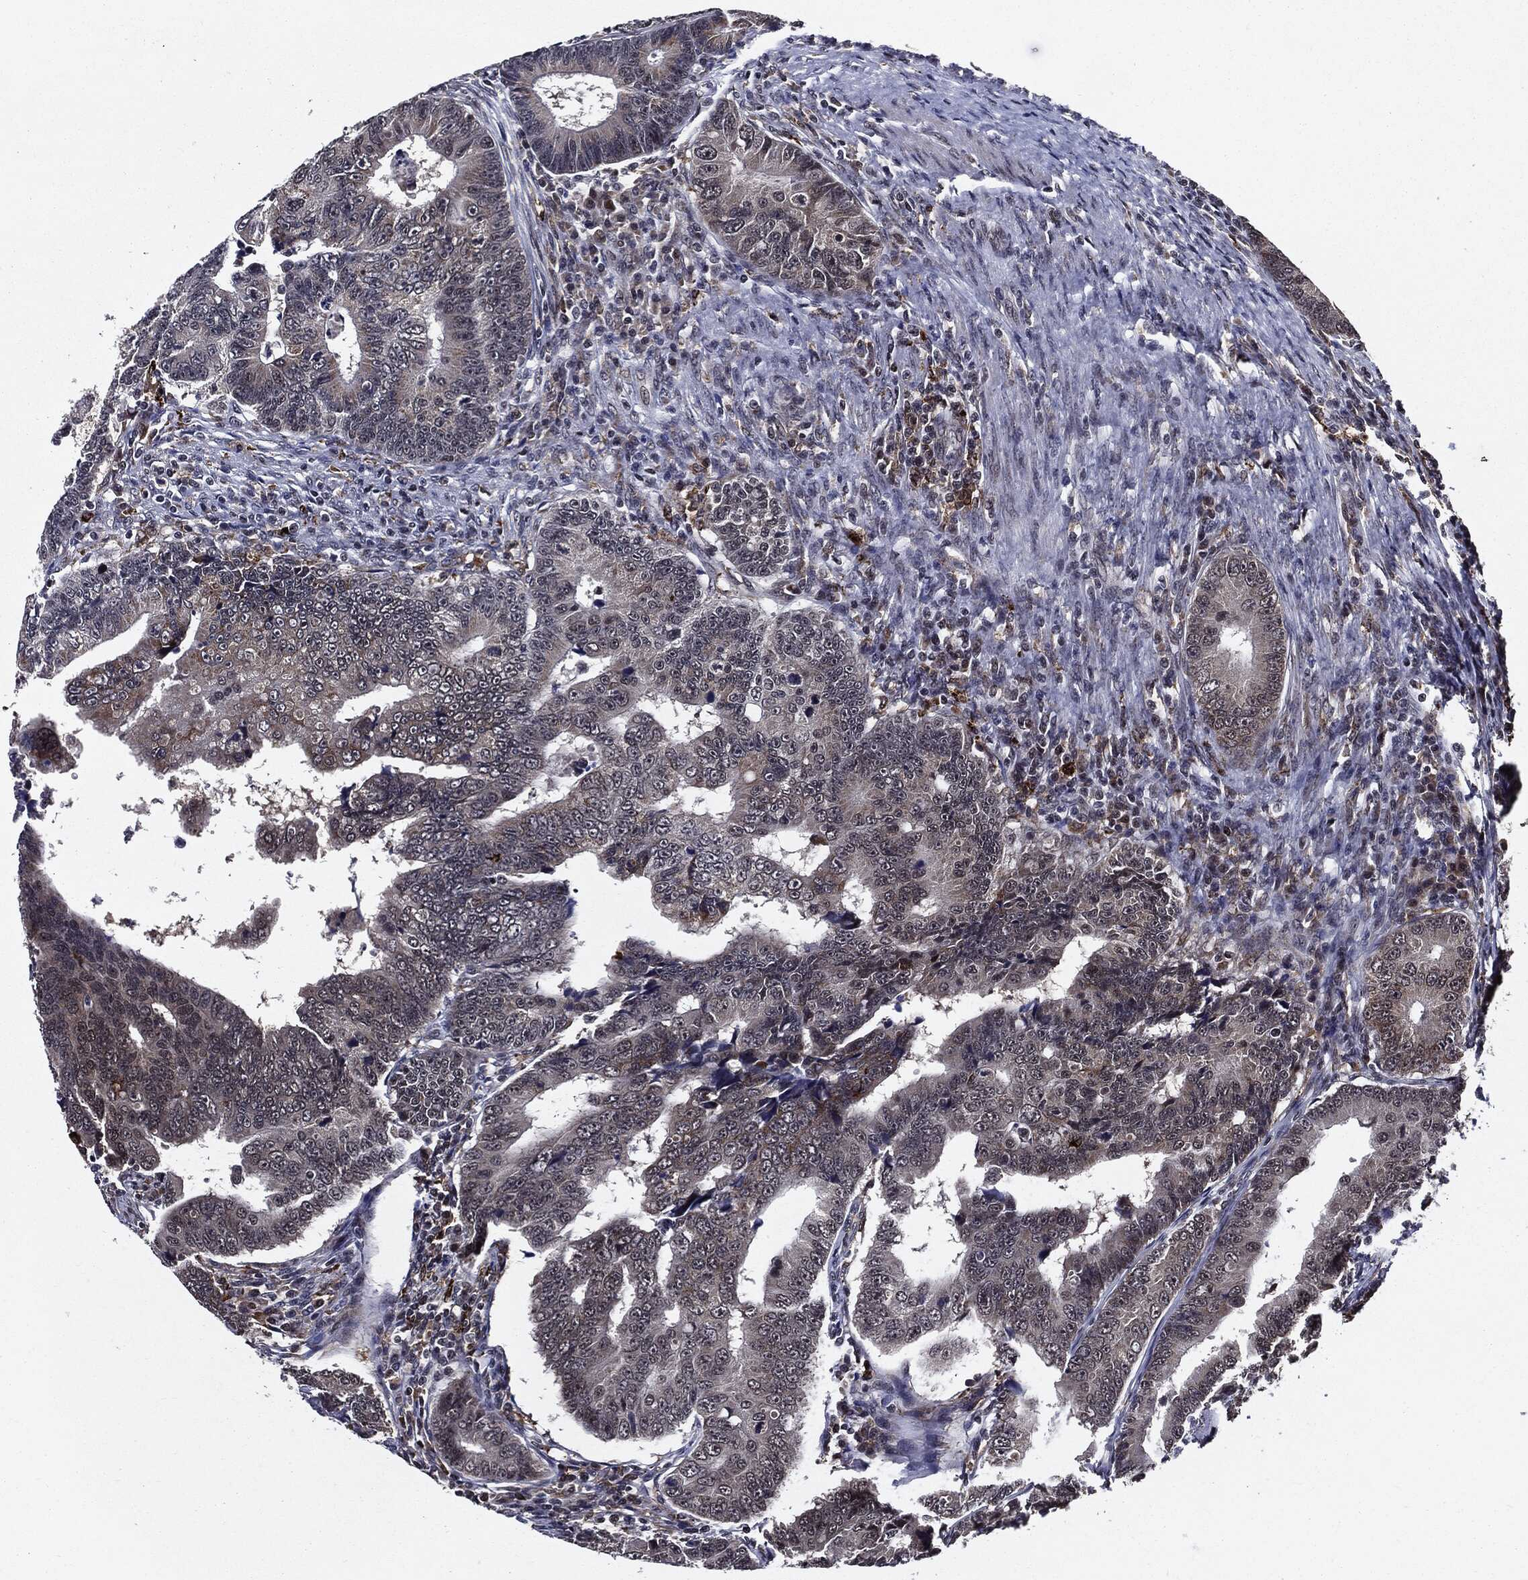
{"staining": {"intensity": "negative", "quantity": "none", "location": "none"}, "tissue": "colorectal cancer", "cell_type": "Tumor cells", "image_type": "cancer", "snomed": [{"axis": "morphology", "description": "Adenocarcinoma, NOS"}, {"axis": "topography", "description": "Colon"}], "caption": "A high-resolution histopathology image shows immunohistochemistry staining of adenocarcinoma (colorectal), which demonstrates no significant positivity in tumor cells. The staining is performed using DAB brown chromogen with nuclei counter-stained in using hematoxylin.", "gene": "SUGT1", "patient": {"sex": "female", "age": 72}}